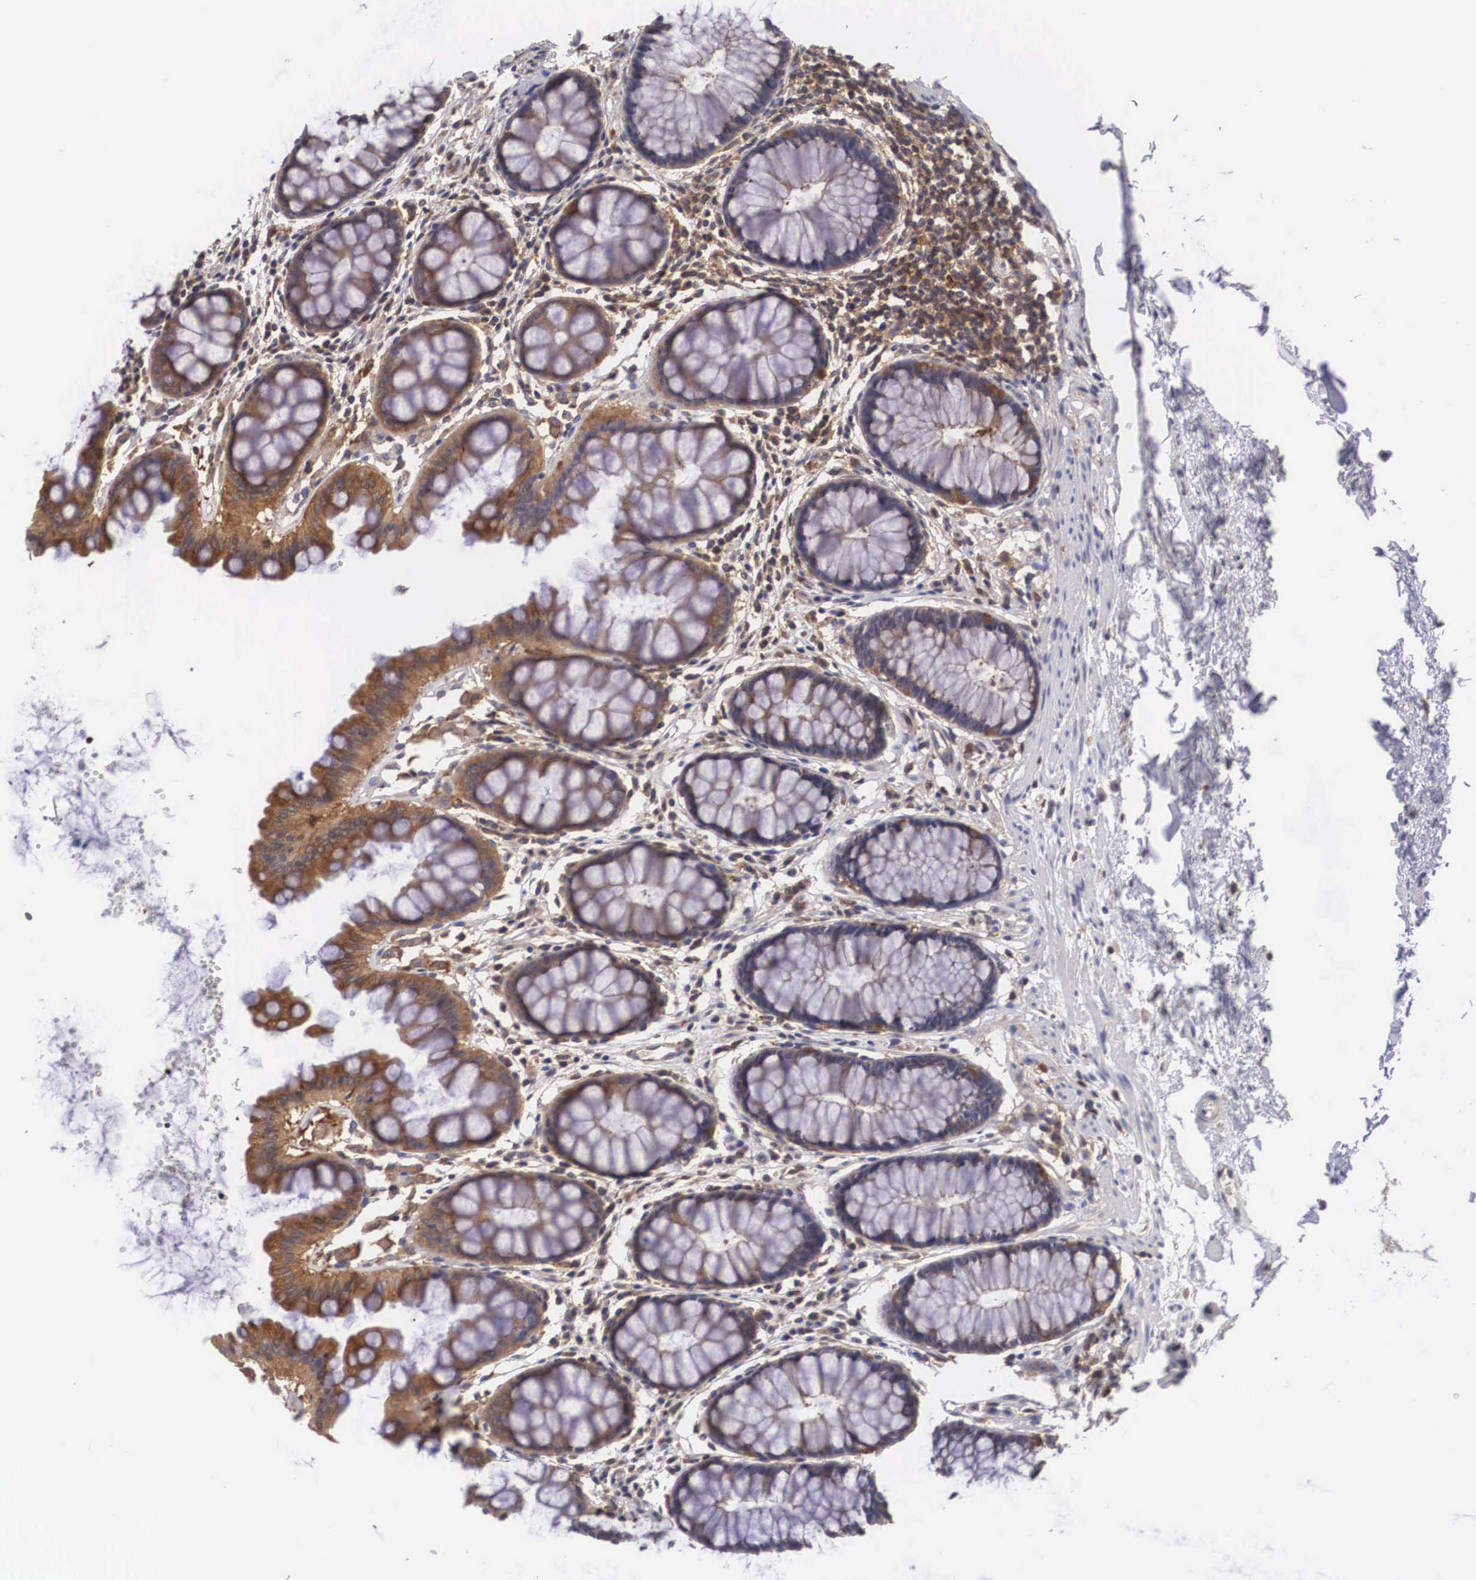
{"staining": {"intensity": "moderate", "quantity": ">75%", "location": "cytoplasmic/membranous"}, "tissue": "rectum", "cell_type": "Glandular cells", "image_type": "normal", "snomed": [{"axis": "morphology", "description": "Normal tissue, NOS"}, {"axis": "topography", "description": "Rectum"}], "caption": "A histopathology image of rectum stained for a protein exhibits moderate cytoplasmic/membranous brown staining in glandular cells. (DAB (3,3'-diaminobenzidine) IHC, brown staining for protein, blue staining for nuclei).", "gene": "GRIPAP1", "patient": {"sex": "male", "age": 77}}